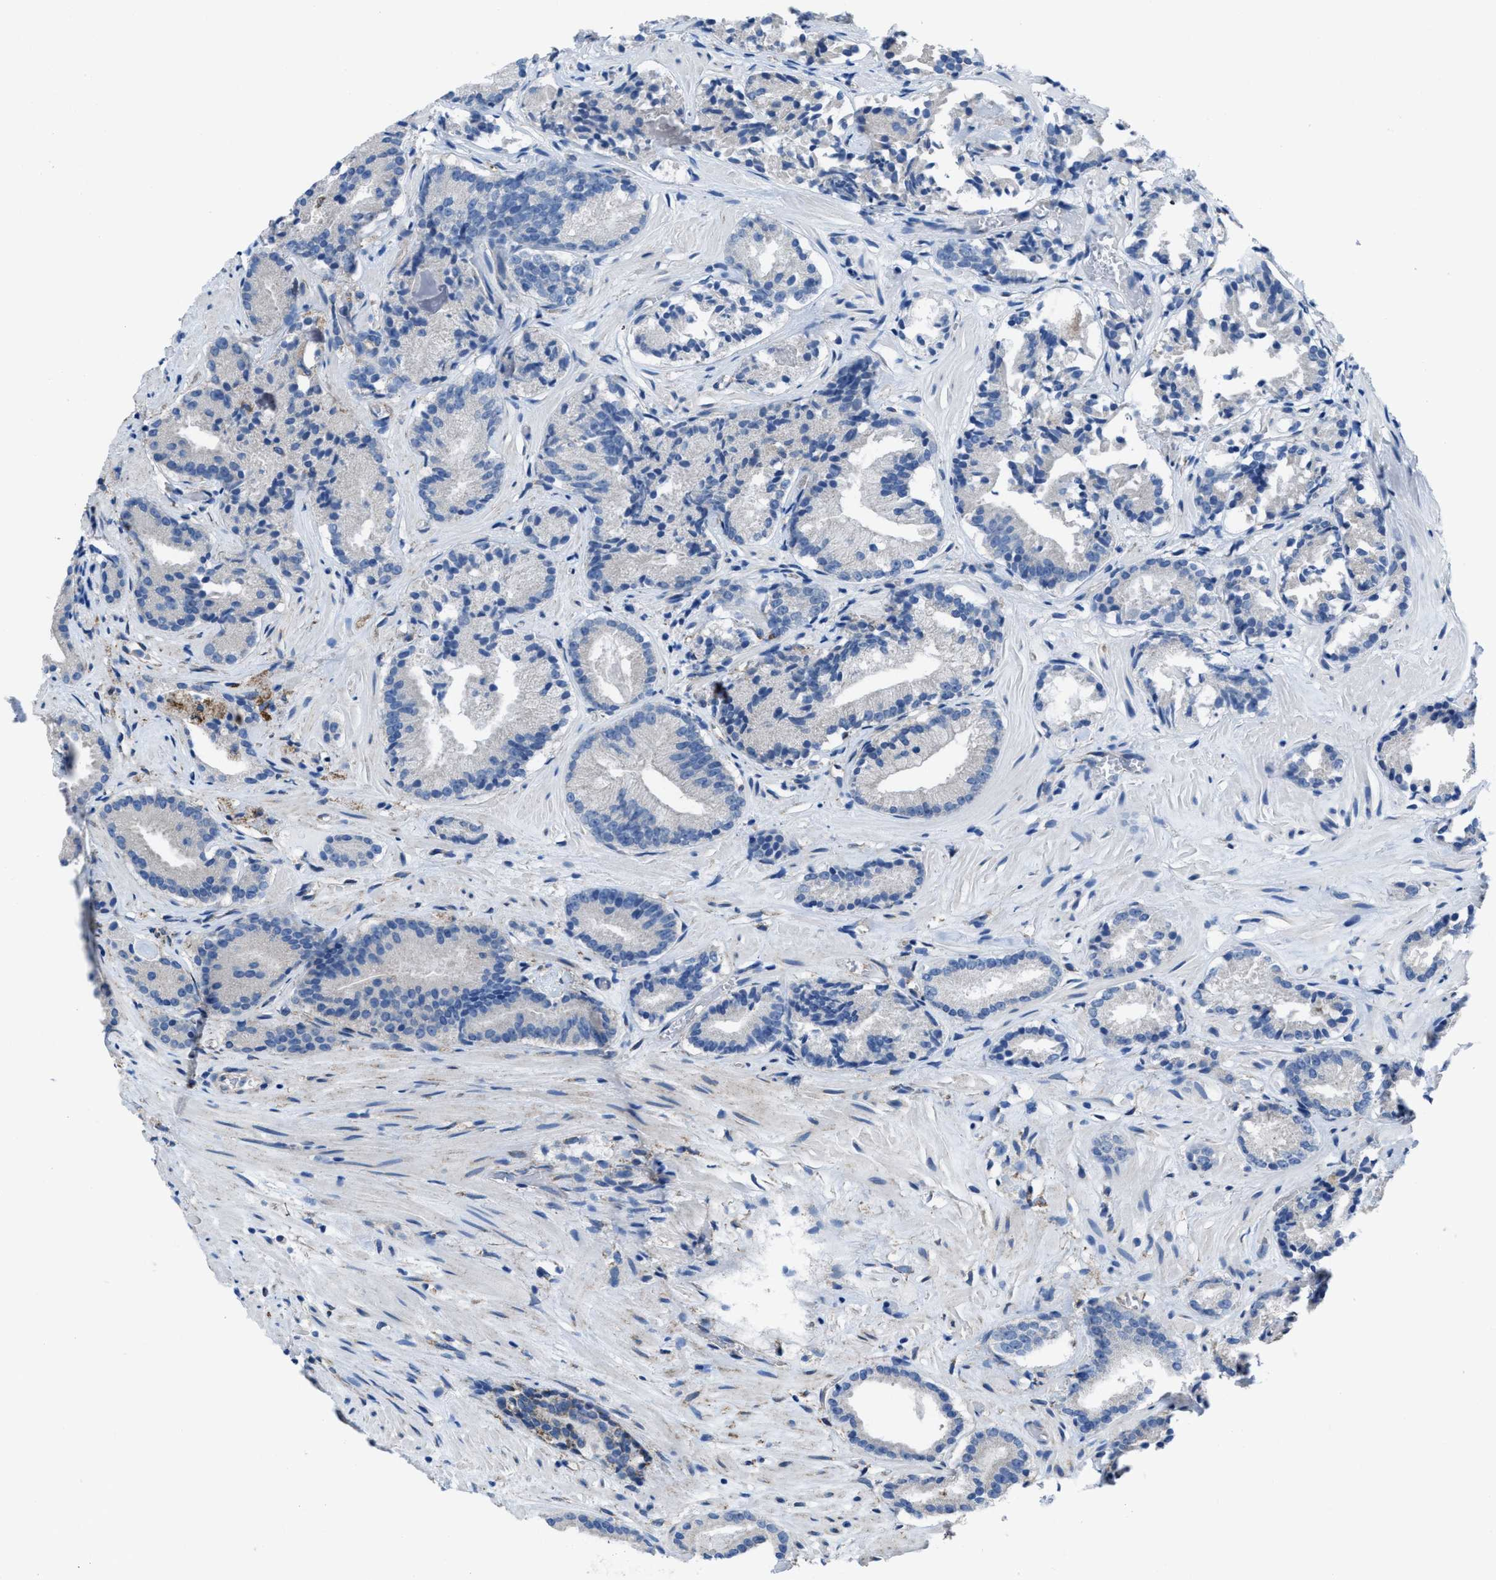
{"staining": {"intensity": "negative", "quantity": "none", "location": "none"}, "tissue": "prostate cancer", "cell_type": "Tumor cells", "image_type": "cancer", "snomed": [{"axis": "morphology", "description": "Adenocarcinoma, Low grade"}, {"axis": "topography", "description": "Prostate"}], "caption": "The micrograph displays no significant staining in tumor cells of prostate low-grade adenocarcinoma.", "gene": "DOLPP1", "patient": {"sex": "male", "age": 51}}